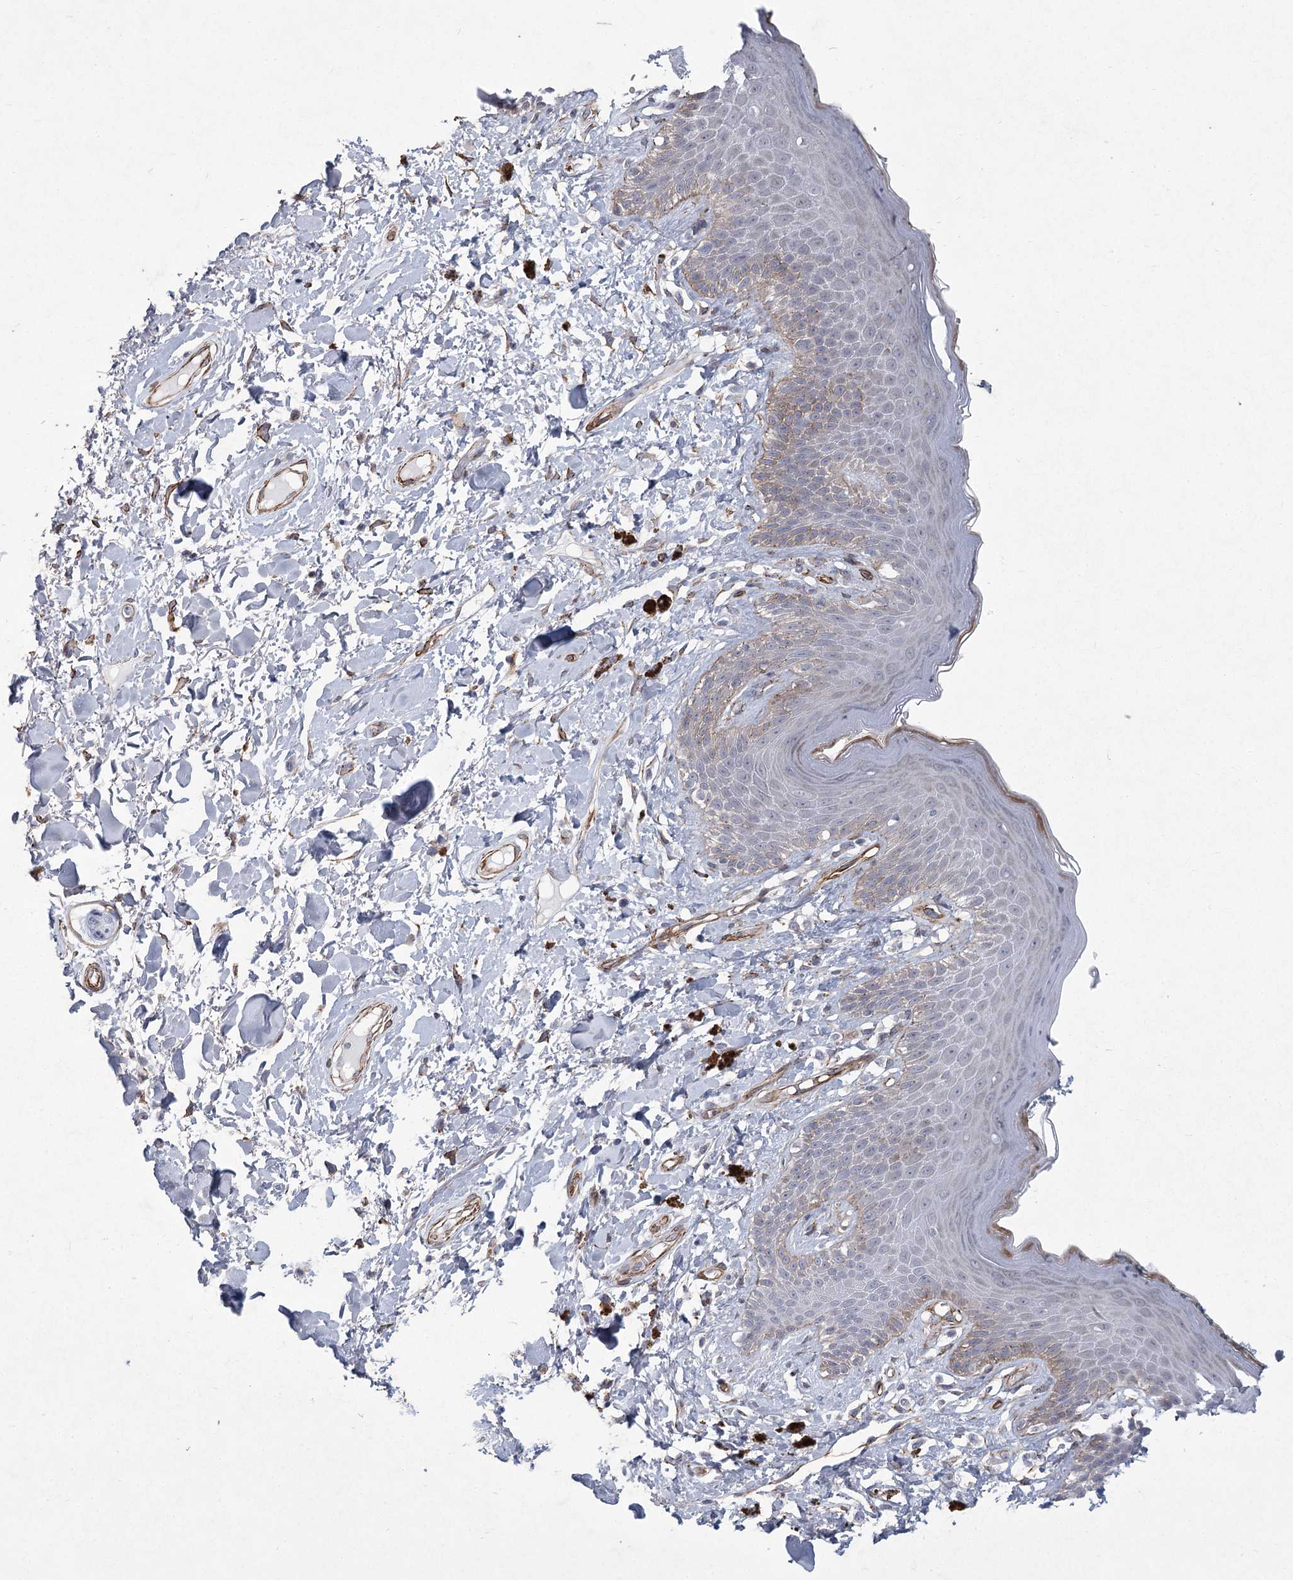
{"staining": {"intensity": "moderate", "quantity": "<25%", "location": "cytoplasmic/membranous"}, "tissue": "skin", "cell_type": "Epidermal cells", "image_type": "normal", "snomed": [{"axis": "morphology", "description": "Normal tissue, NOS"}, {"axis": "topography", "description": "Anal"}], "caption": "Epidermal cells show low levels of moderate cytoplasmic/membranous positivity in approximately <25% of cells in benign skin. Immunohistochemistry (ihc) stains the protein of interest in brown and the nuclei are stained blue.", "gene": "MEPE", "patient": {"sex": "female", "age": 78}}